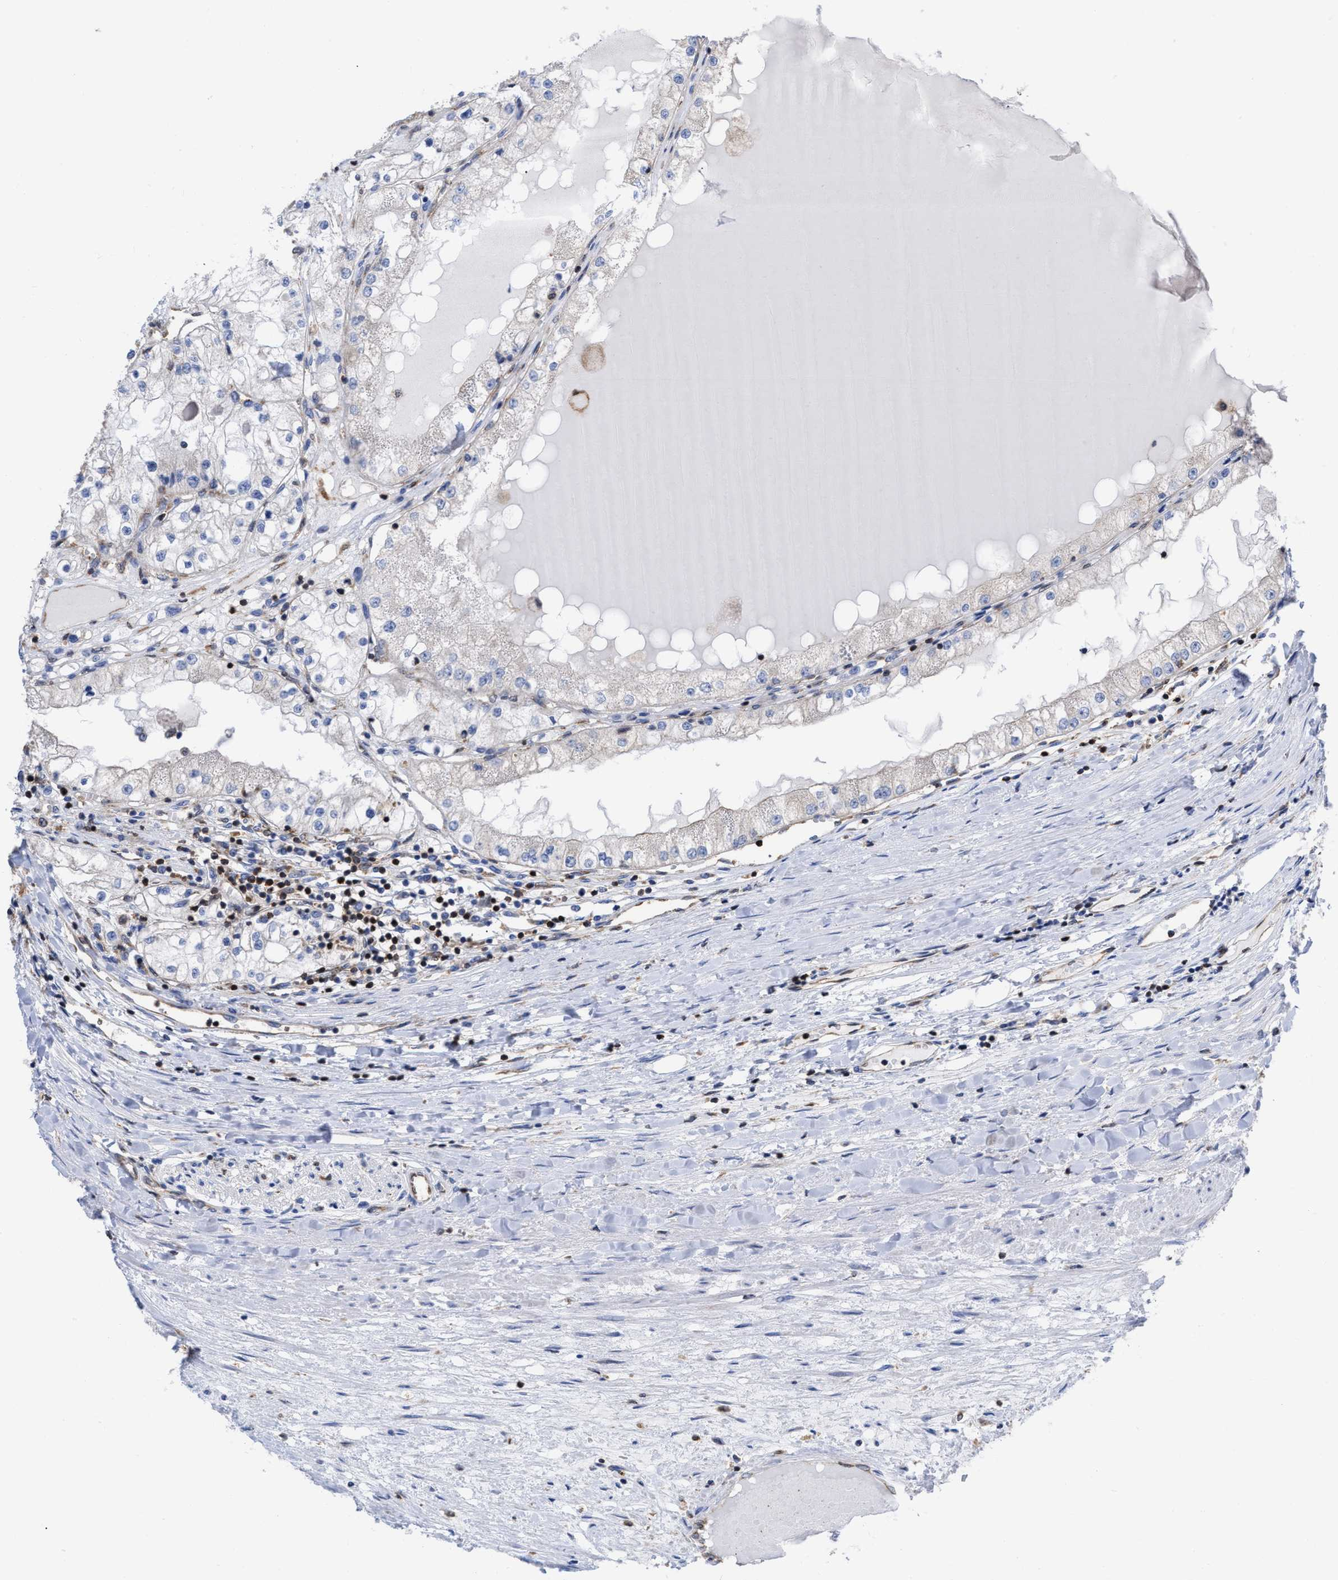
{"staining": {"intensity": "weak", "quantity": "<25%", "location": "cytoplasmic/membranous"}, "tissue": "renal cancer", "cell_type": "Tumor cells", "image_type": "cancer", "snomed": [{"axis": "morphology", "description": "Adenocarcinoma, NOS"}, {"axis": "topography", "description": "Kidney"}], "caption": "A micrograph of human renal cancer (adenocarcinoma) is negative for staining in tumor cells.", "gene": "GIMAP4", "patient": {"sex": "male", "age": 68}}